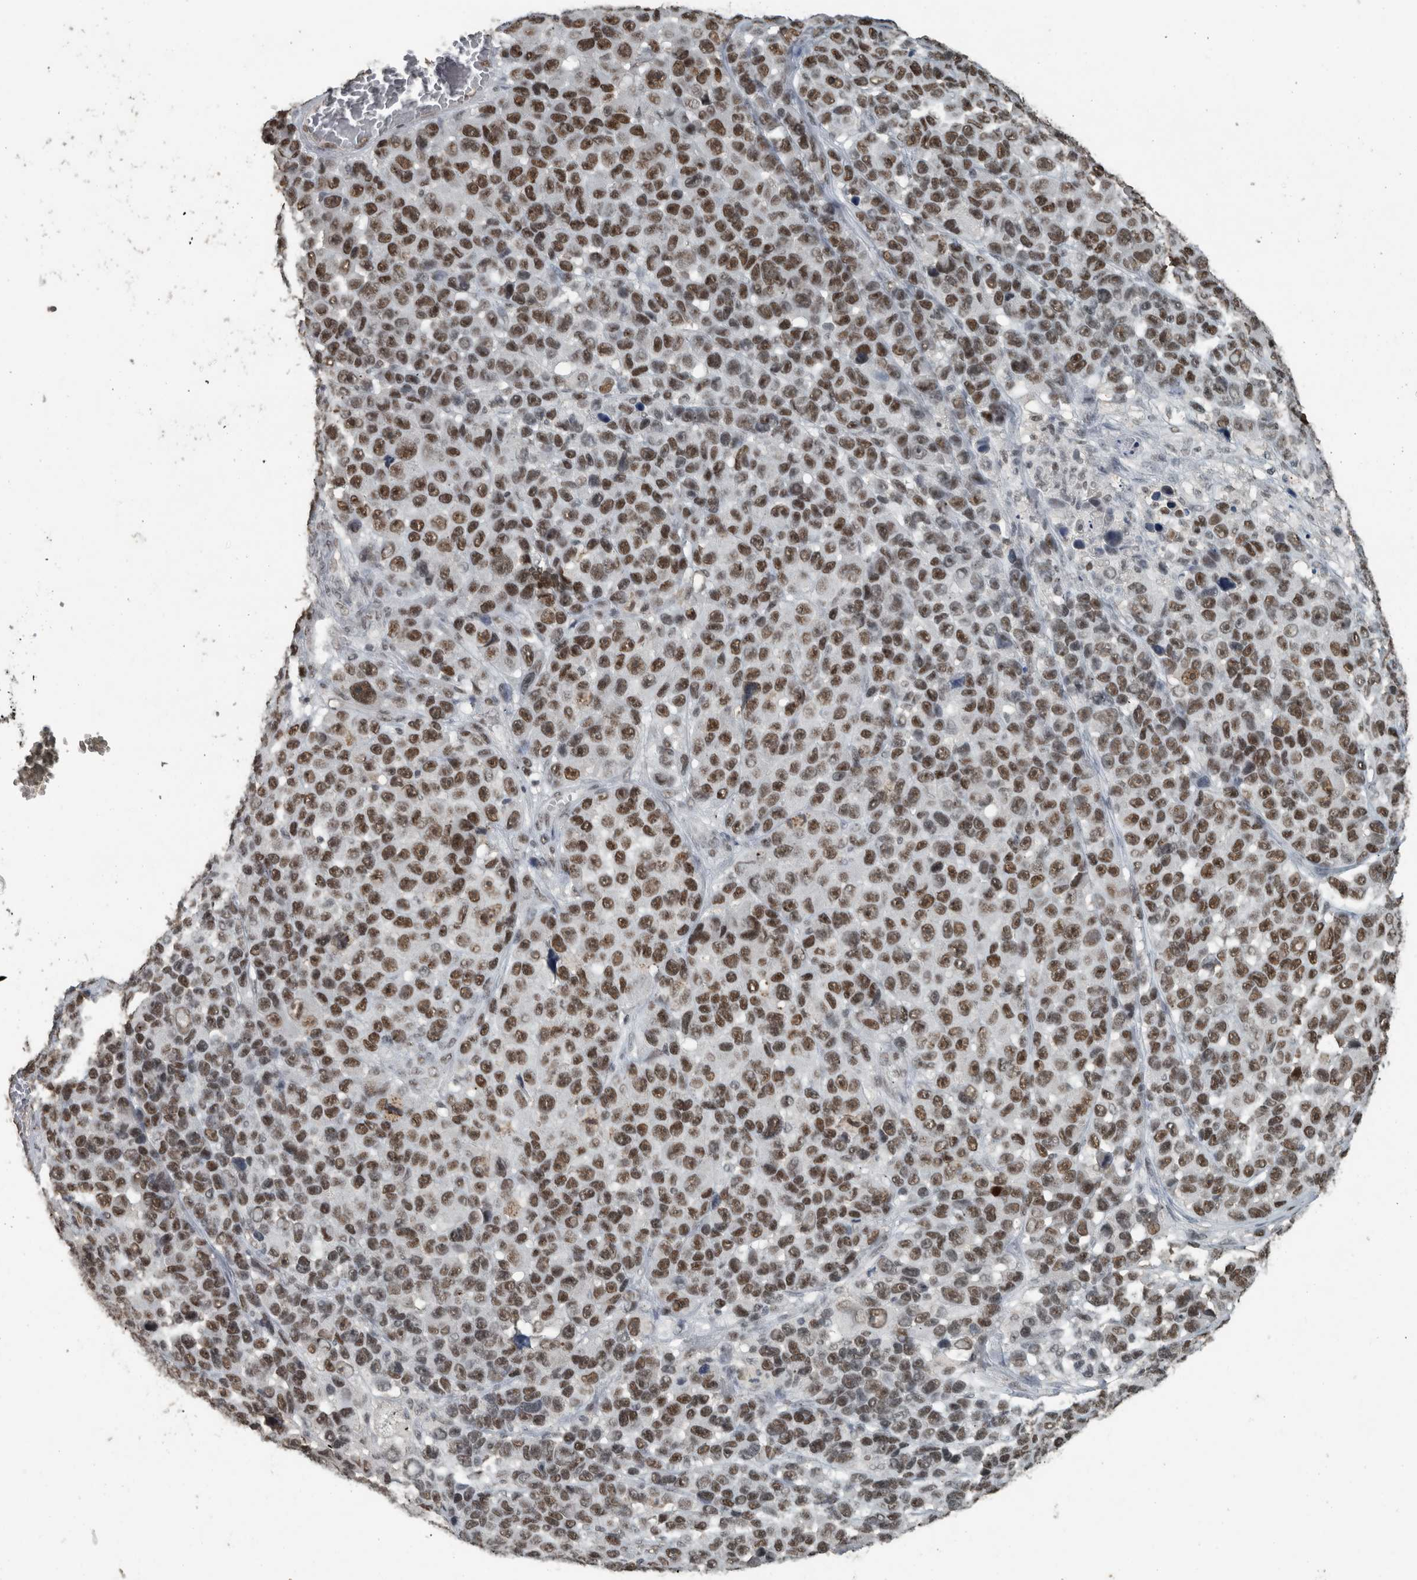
{"staining": {"intensity": "moderate", "quantity": "25%-75%", "location": "nuclear"}, "tissue": "melanoma", "cell_type": "Tumor cells", "image_type": "cancer", "snomed": [{"axis": "morphology", "description": "Malignant melanoma, NOS"}, {"axis": "topography", "description": "Skin"}], "caption": "The immunohistochemical stain highlights moderate nuclear staining in tumor cells of melanoma tissue. Using DAB (brown) and hematoxylin (blue) stains, captured at high magnification using brightfield microscopy.", "gene": "ZNF24", "patient": {"sex": "male", "age": 53}}